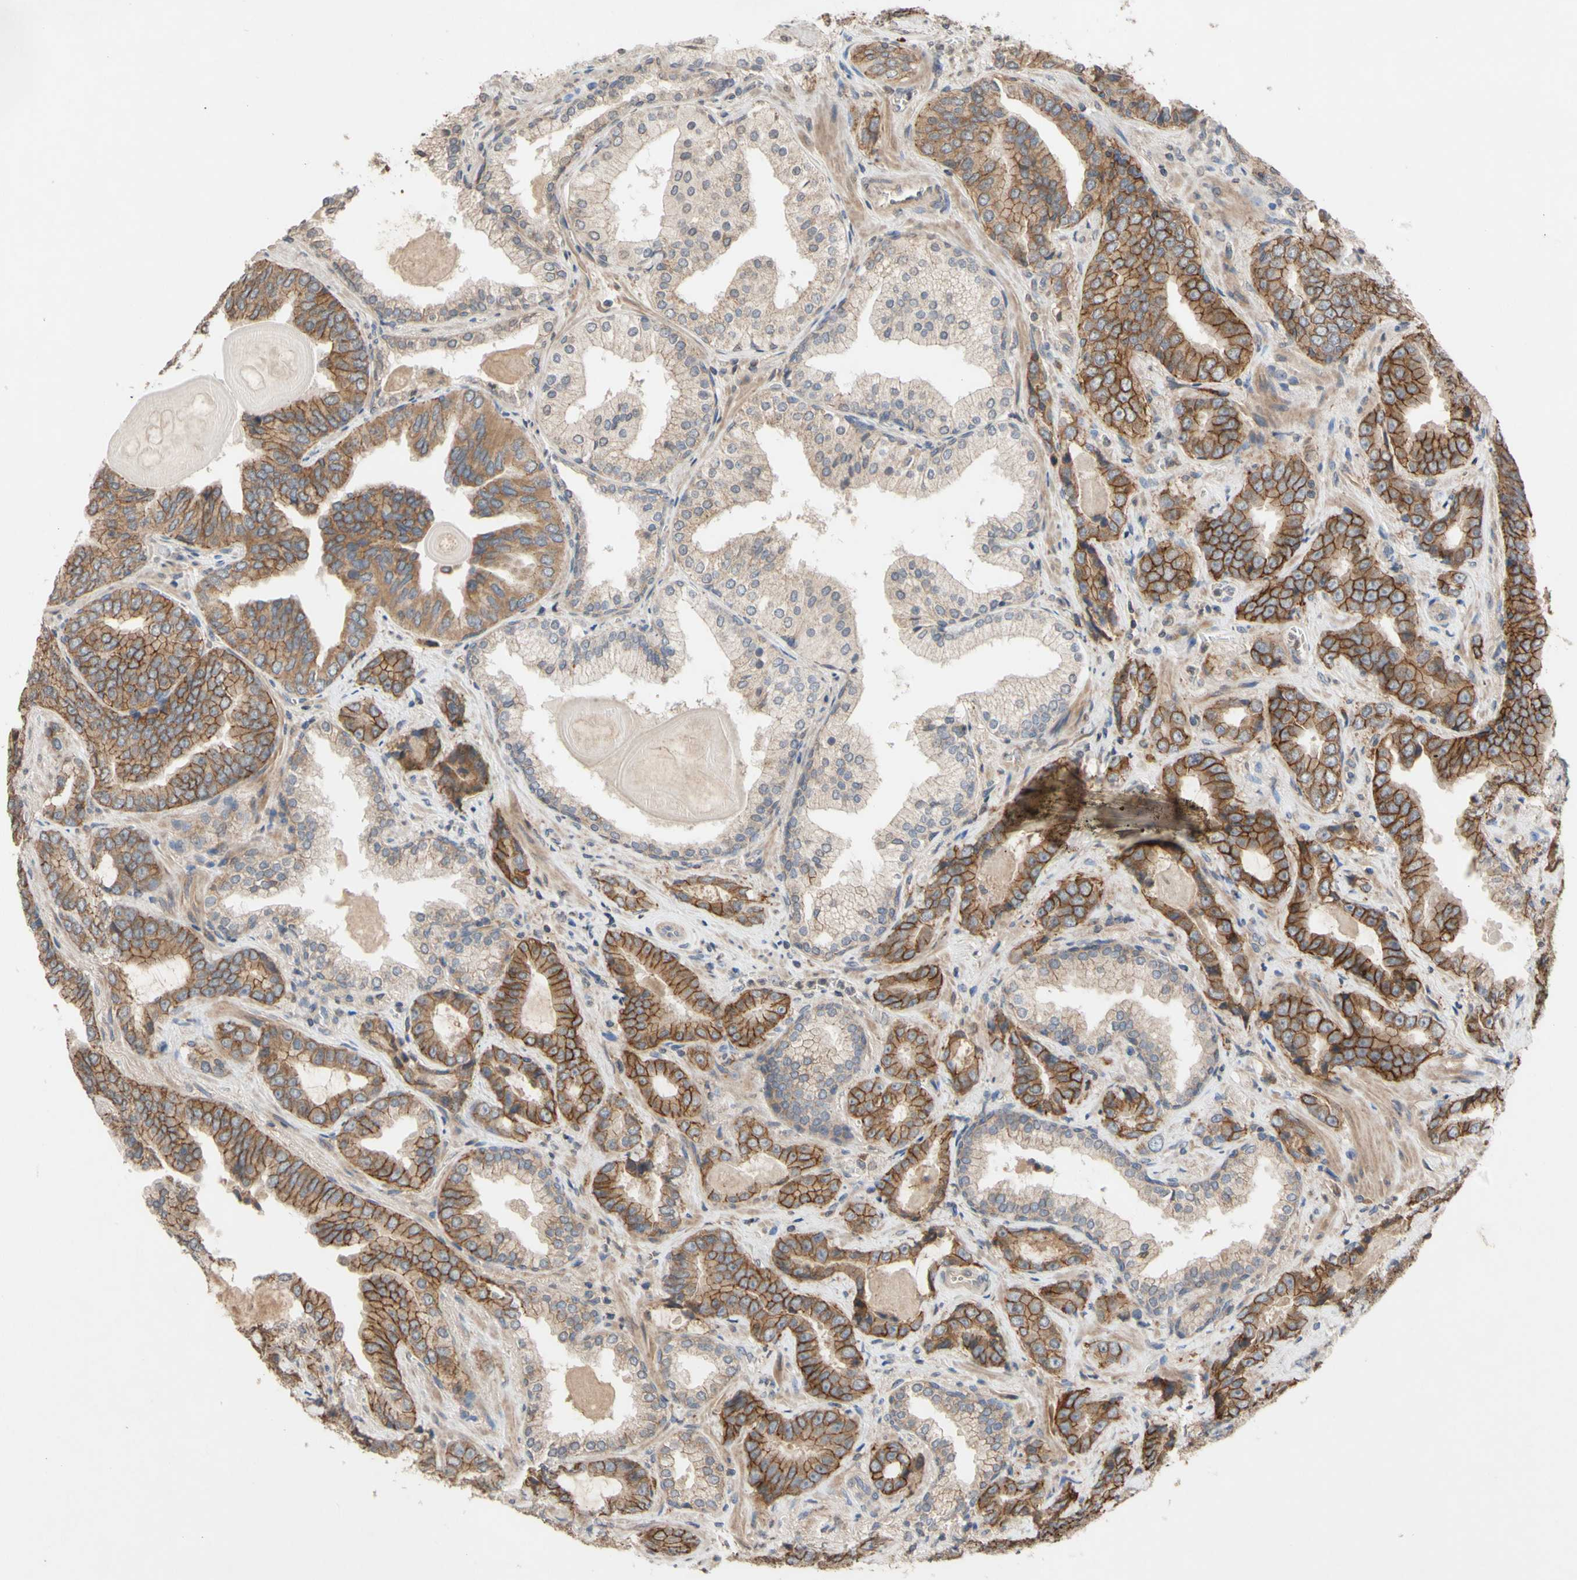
{"staining": {"intensity": "moderate", "quantity": ">75%", "location": "cytoplasmic/membranous"}, "tissue": "prostate cancer", "cell_type": "Tumor cells", "image_type": "cancer", "snomed": [{"axis": "morphology", "description": "Adenocarcinoma, Low grade"}, {"axis": "topography", "description": "Prostate"}], "caption": "Protein staining by immunohistochemistry (IHC) demonstrates moderate cytoplasmic/membranous expression in about >75% of tumor cells in prostate adenocarcinoma (low-grade). The protein is stained brown, and the nuclei are stained in blue (DAB (3,3'-diaminobenzidine) IHC with brightfield microscopy, high magnification).", "gene": "NECTIN3", "patient": {"sex": "male", "age": 60}}